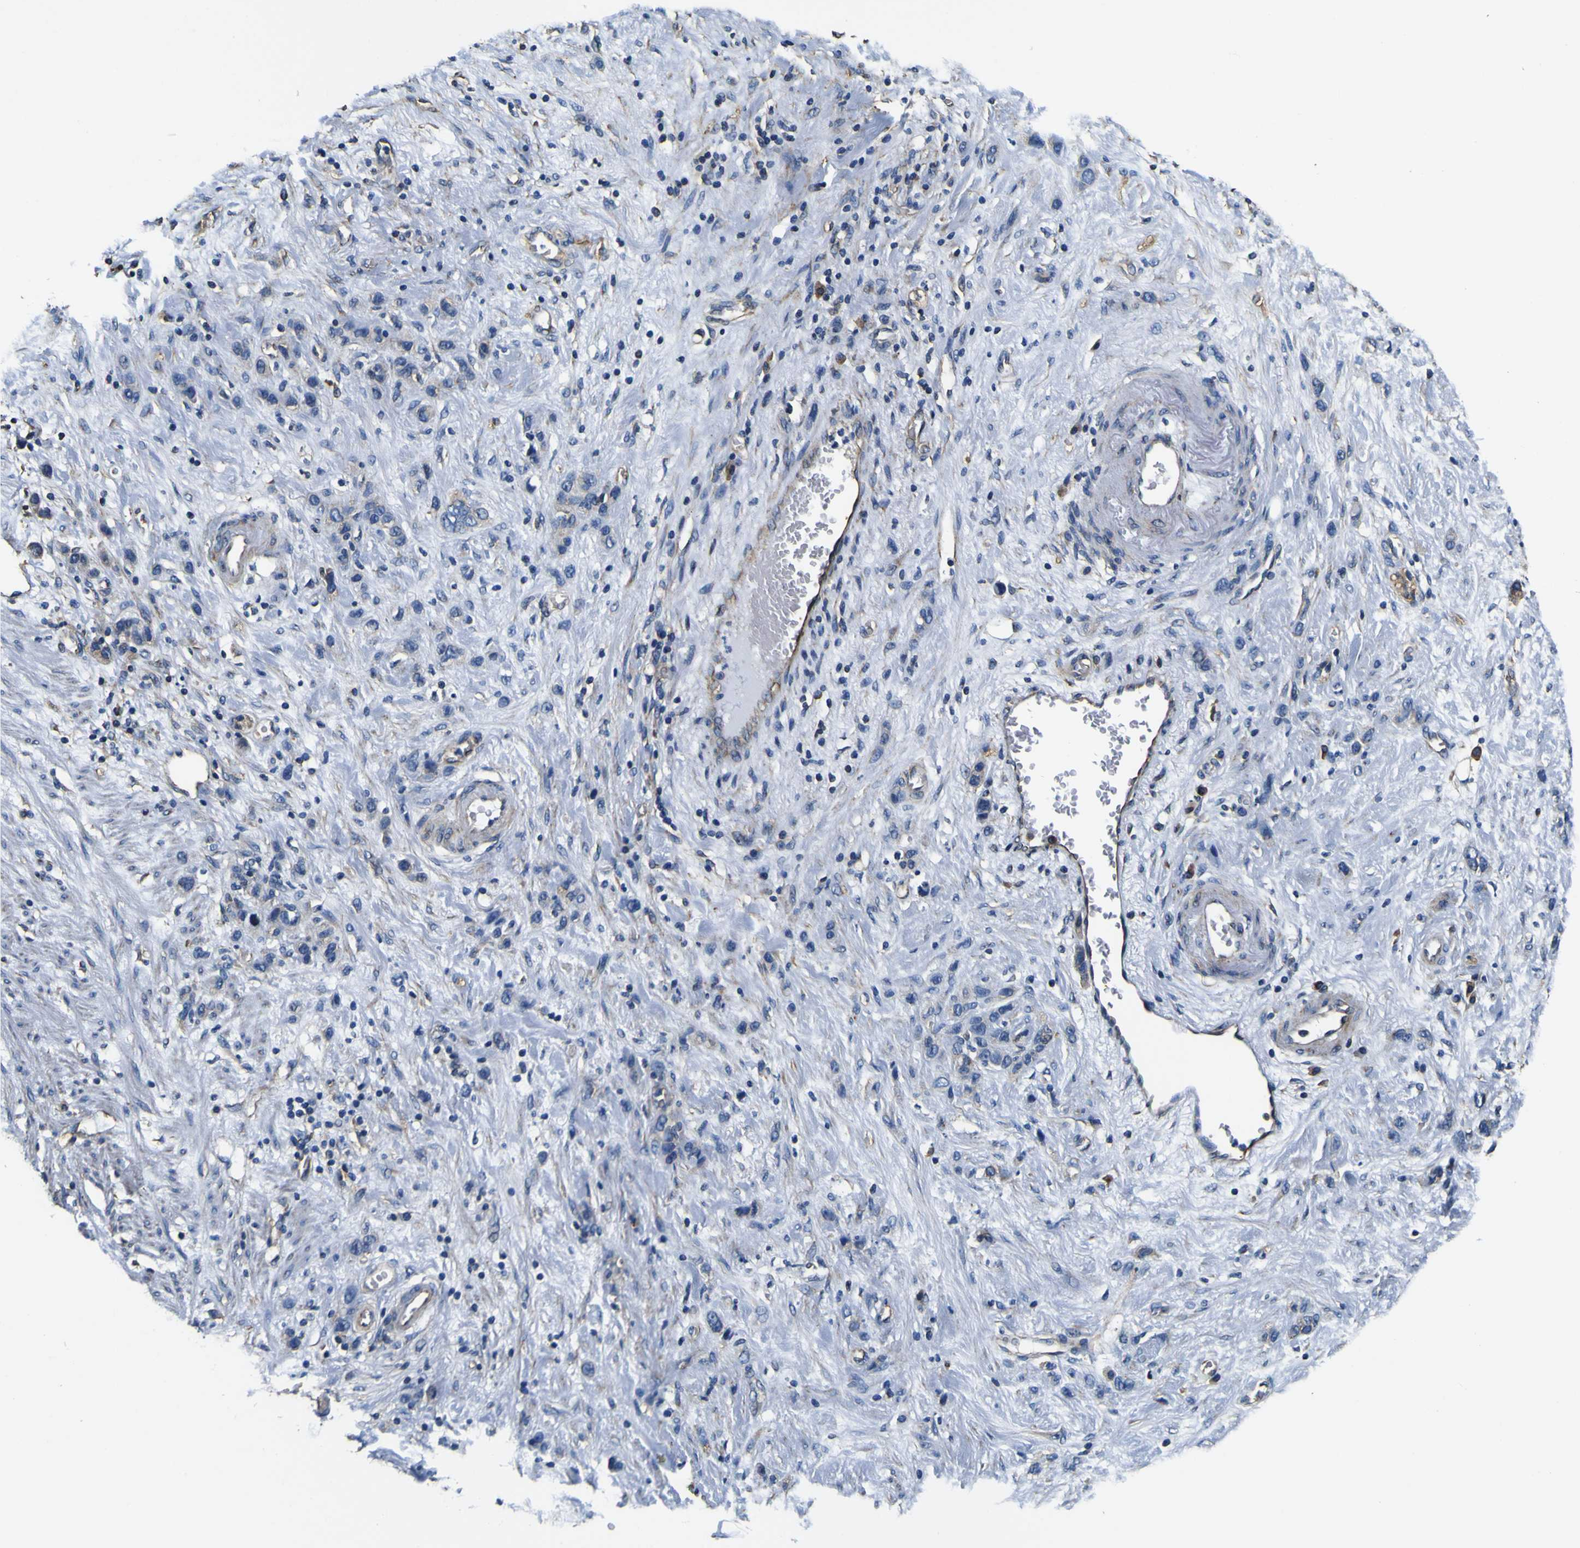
{"staining": {"intensity": "weak", "quantity": "<25%", "location": "cytoplasmic/membranous"}, "tissue": "stomach cancer", "cell_type": "Tumor cells", "image_type": "cancer", "snomed": [{"axis": "morphology", "description": "Adenocarcinoma, NOS"}, {"axis": "morphology", "description": "Adenocarcinoma, High grade"}, {"axis": "topography", "description": "Stomach, upper"}, {"axis": "topography", "description": "Stomach, lower"}], "caption": "This is an immunohistochemistry image of human adenocarcinoma (high-grade) (stomach). There is no expression in tumor cells.", "gene": "TUBA1B", "patient": {"sex": "female", "age": 65}}